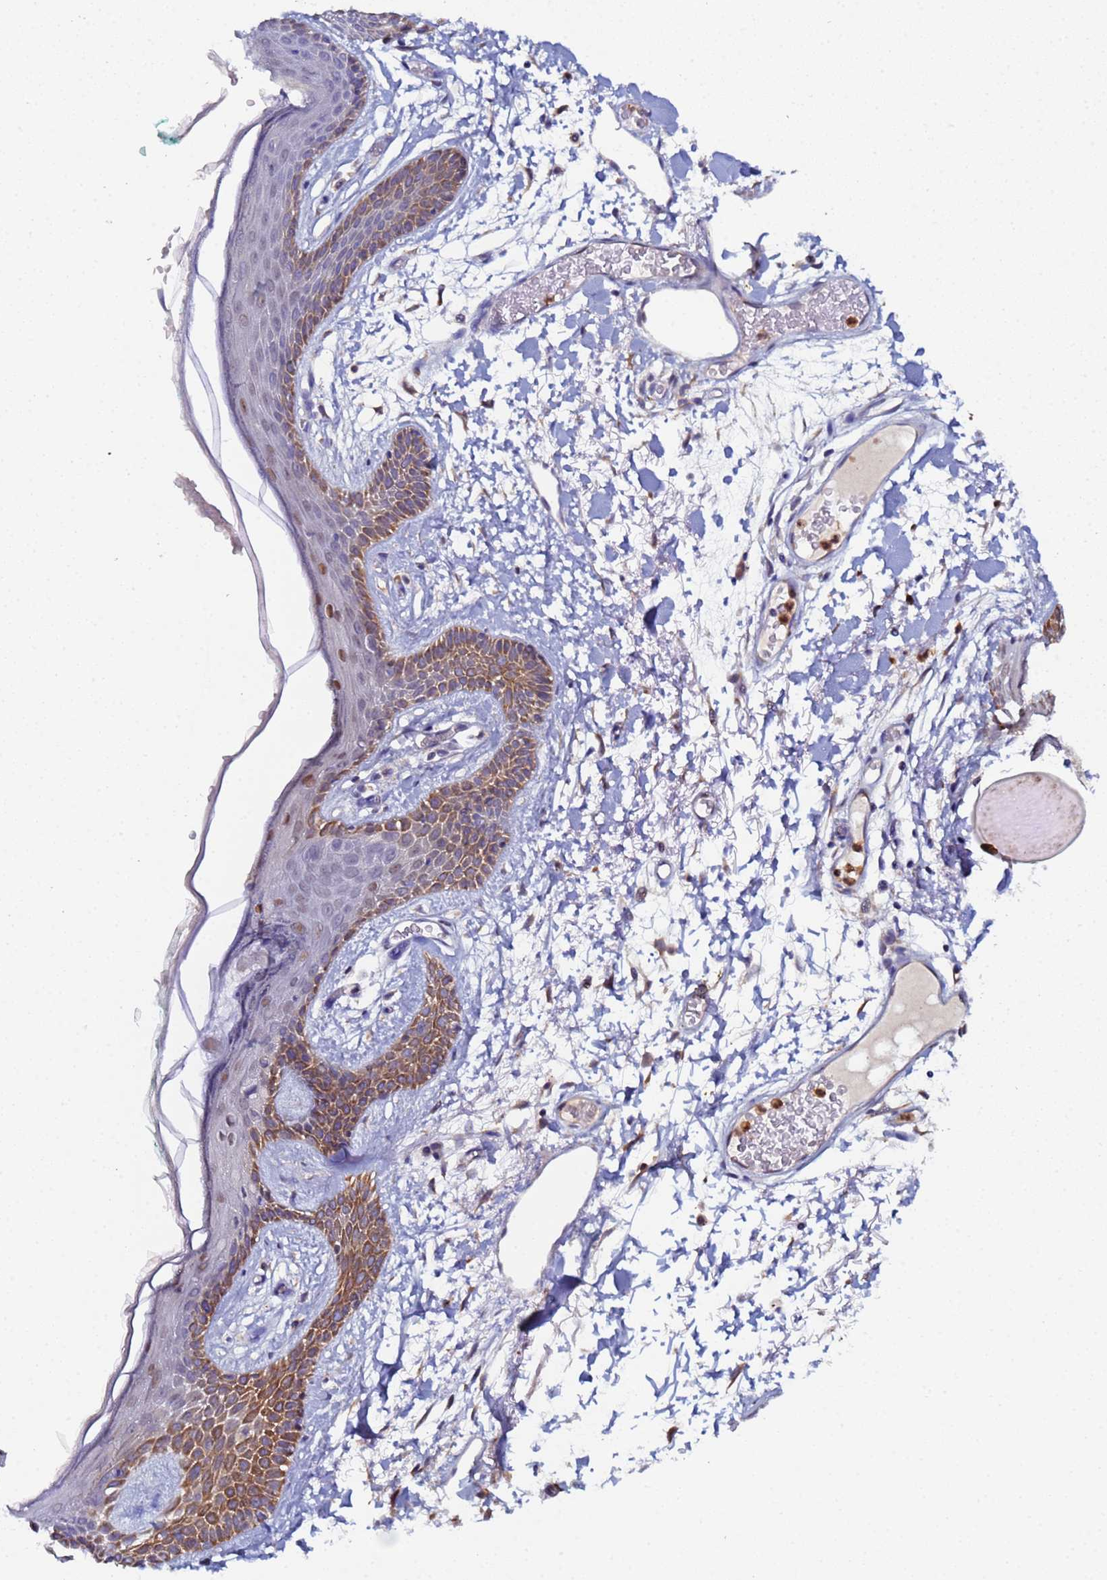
{"staining": {"intensity": "weak", "quantity": ">75%", "location": "cytoplasmic/membranous"}, "tissue": "skin", "cell_type": "Fibroblasts", "image_type": "normal", "snomed": [{"axis": "morphology", "description": "Normal tissue, NOS"}, {"axis": "topography", "description": "Skin"}], "caption": "Immunohistochemistry image of benign skin: skin stained using immunohistochemistry shows low levels of weak protein expression localized specifically in the cytoplasmic/membranous of fibroblasts, appearing as a cytoplasmic/membranous brown color.", "gene": "CCDC127", "patient": {"sex": "male", "age": 79}}